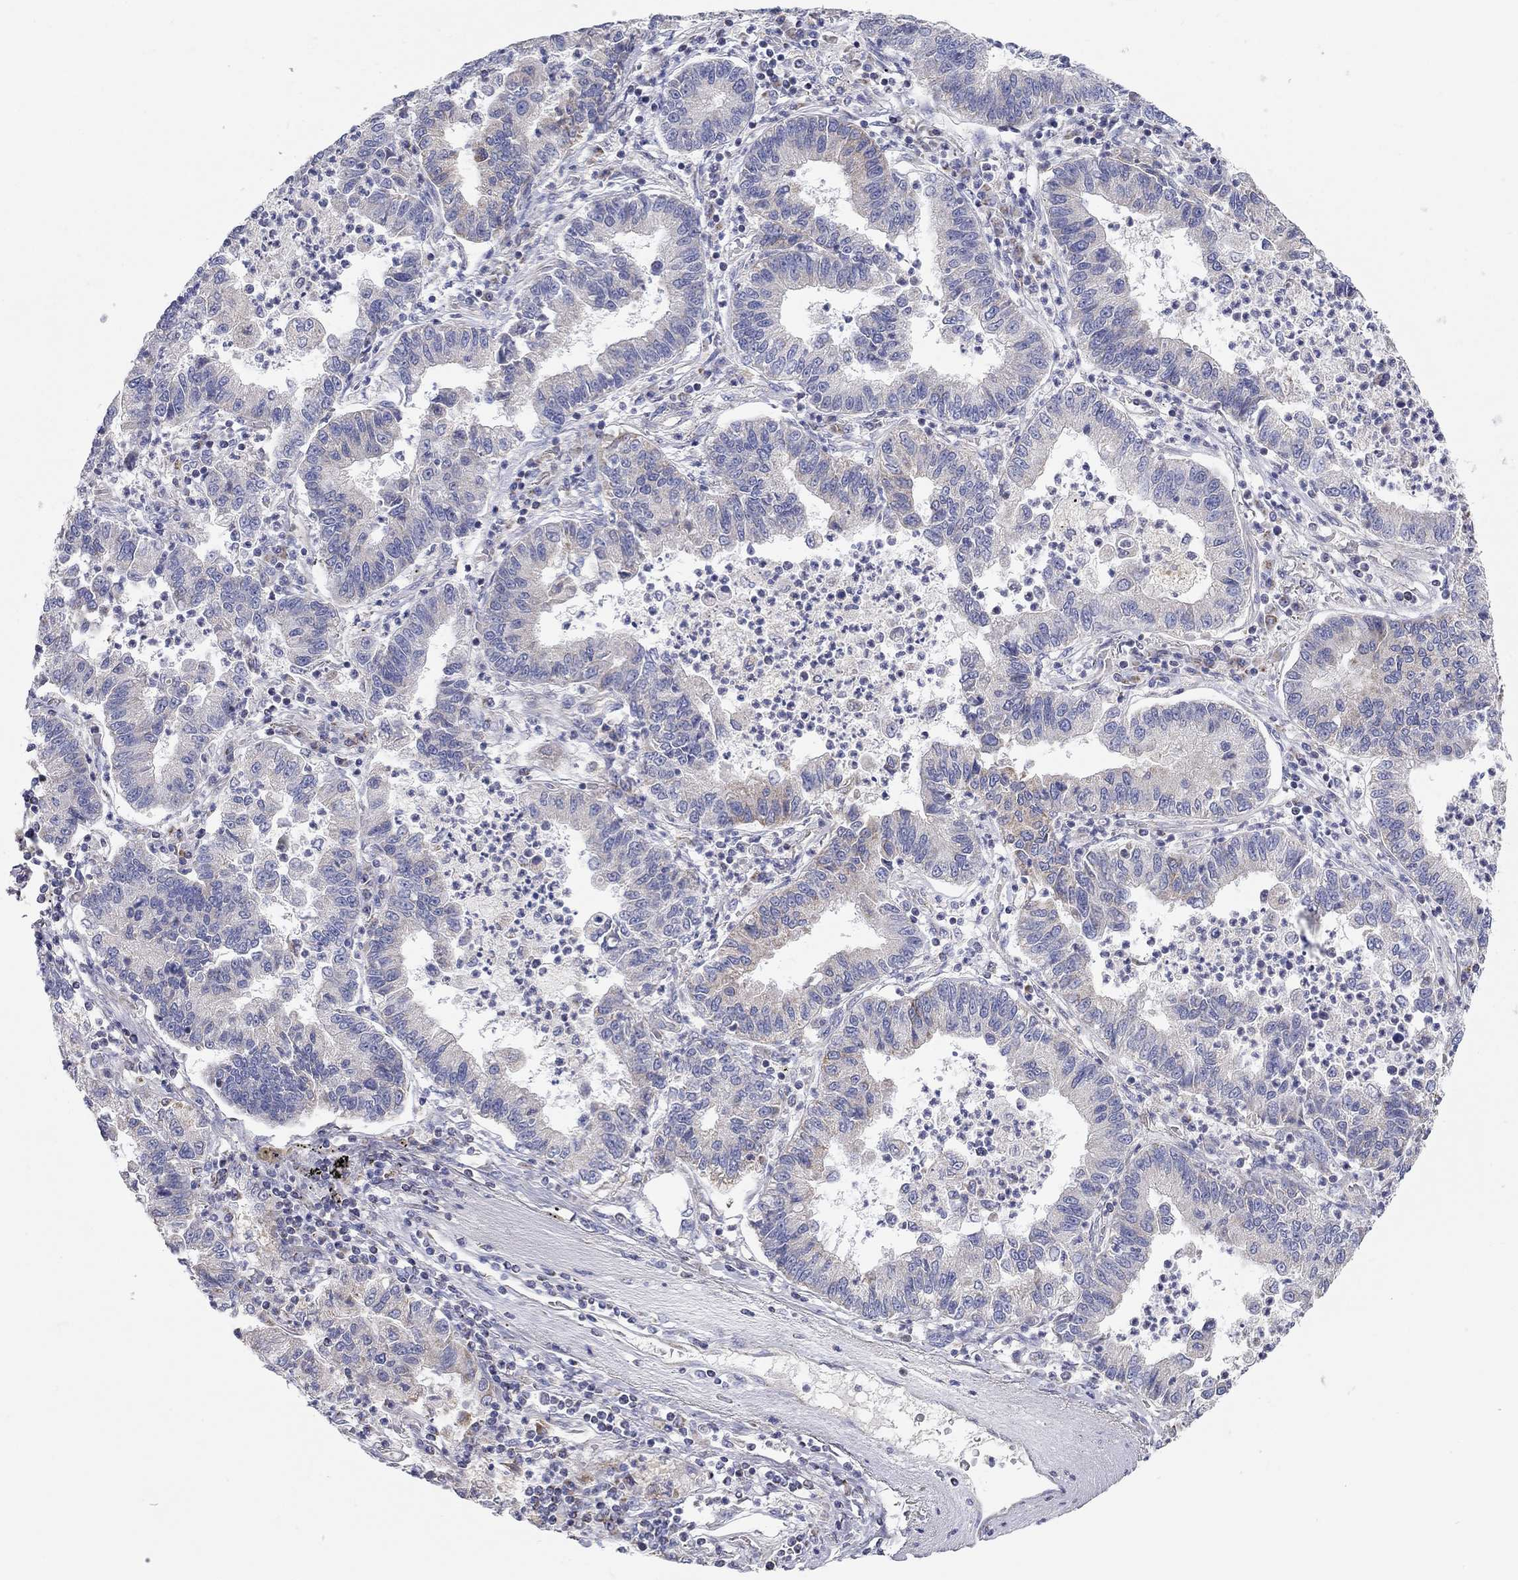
{"staining": {"intensity": "weak", "quantity": "<25%", "location": "cytoplasmic/membranous"}, "tissue": "lung cancer", "cell_type": "Tumor cells", "image_type": "cancer", "snomed": [{"axis": "morphology", "description": "Adenocarcinoma, NOS"}, {"axis": "topography", "description": "Lung"}], "caption": "High magnification brightfield microscopy of lung adenocarcinoma stained with DAB (3,3'-diaminobenzidine) (brown) and counterstained with hematoxylin (blue): tumor cells show no significant positivity.", "gene": "RCAN1", "patient": {"sex": "female", "age": 57}}